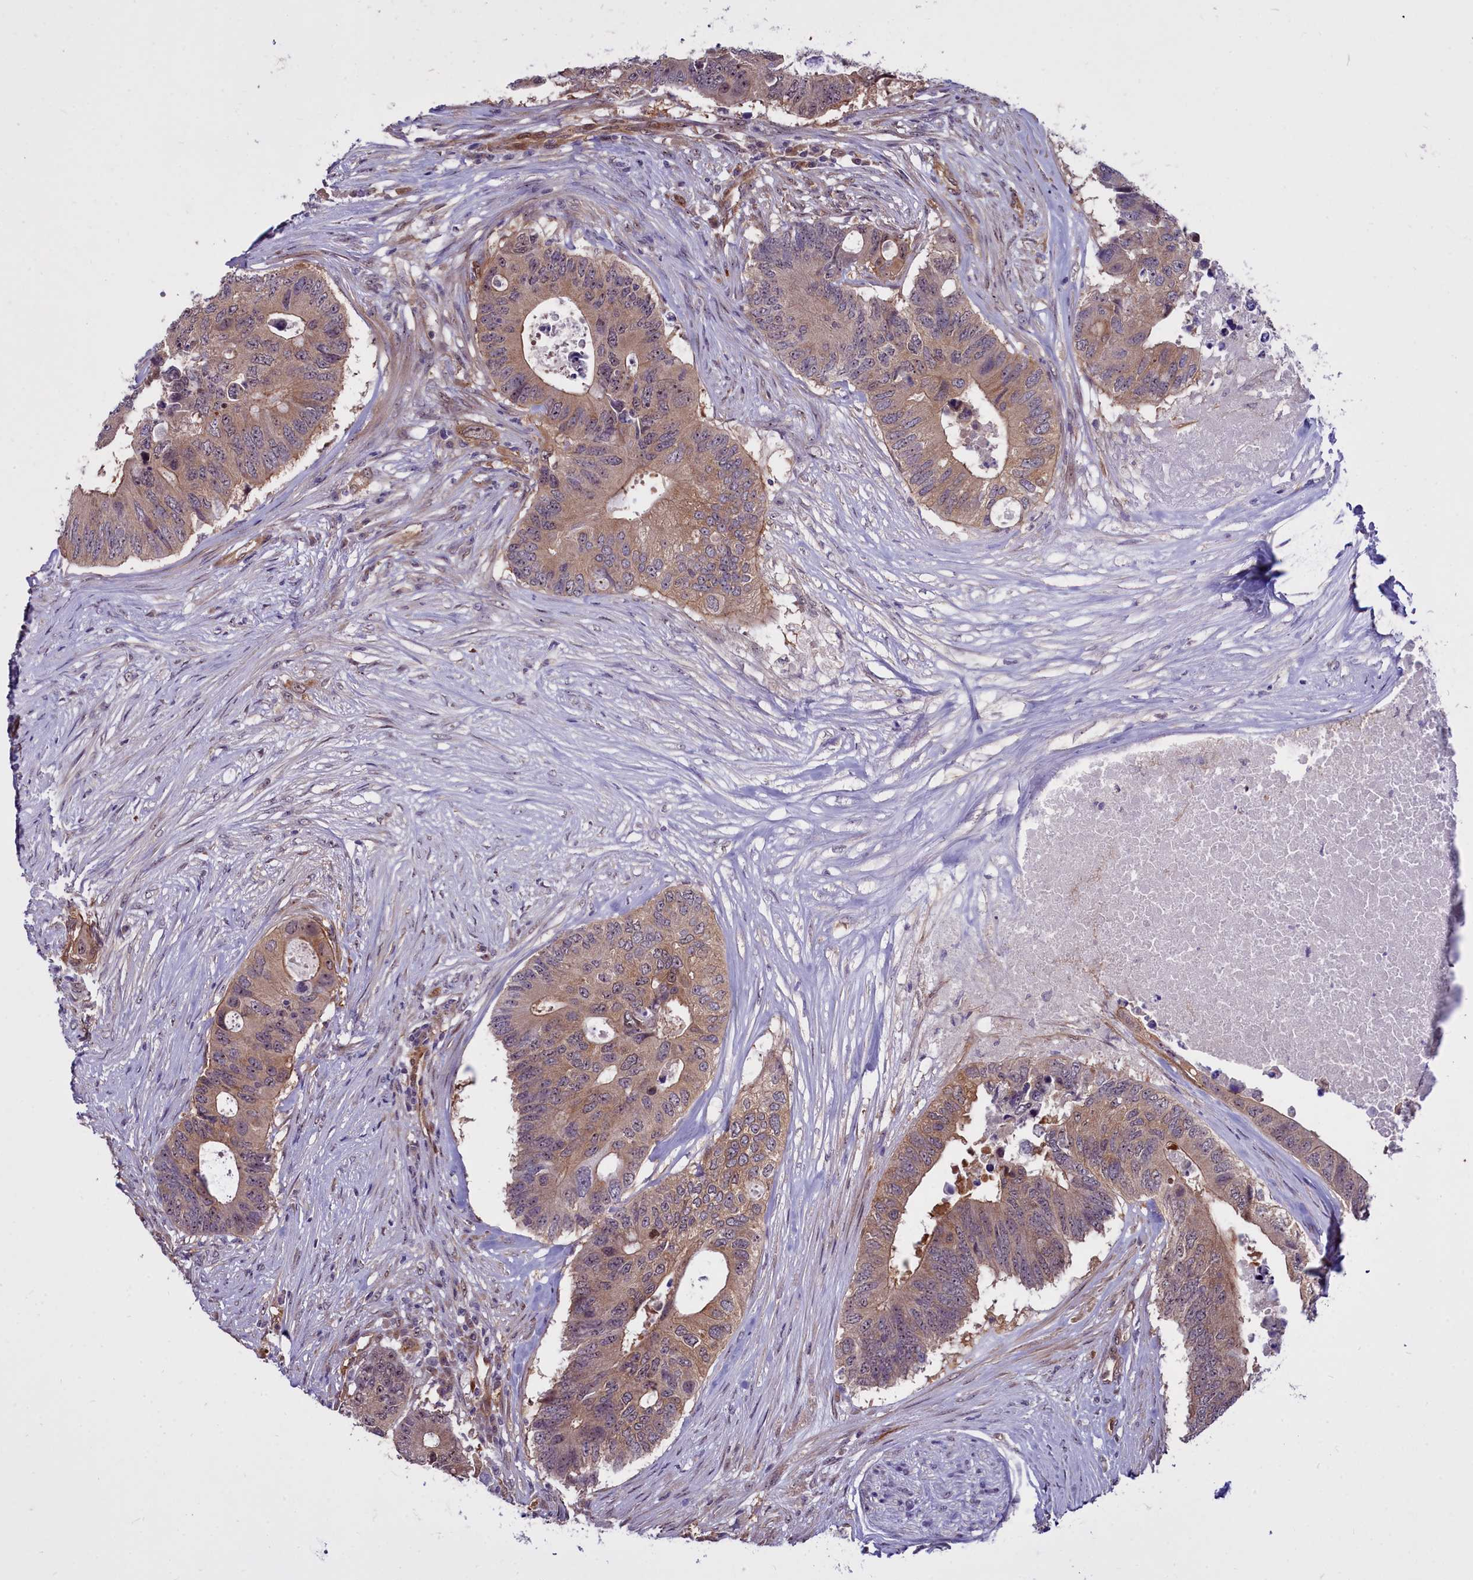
{"staining": {"intensity": "moderate", "quantity": ">75%", "location": "cytoplasmic/membranous"}, "tissue": "colorectal cancer", "cell_type": "Tumor cells", "image_type": "cancer", "snomed": [{"axis": "morphology", "description": "Adenocarcinoma, NOS"}, {"axis": "topography", "description": "Colon"}], "caption": "Brown immunohistochemical staining in human colorectal cancer demonstrates moderate cytoplasmic/membranous positivity in approximately >75% of tumor cells.", "gene": "BCAR1", "patient": {"sex": "male", "age": 71}}